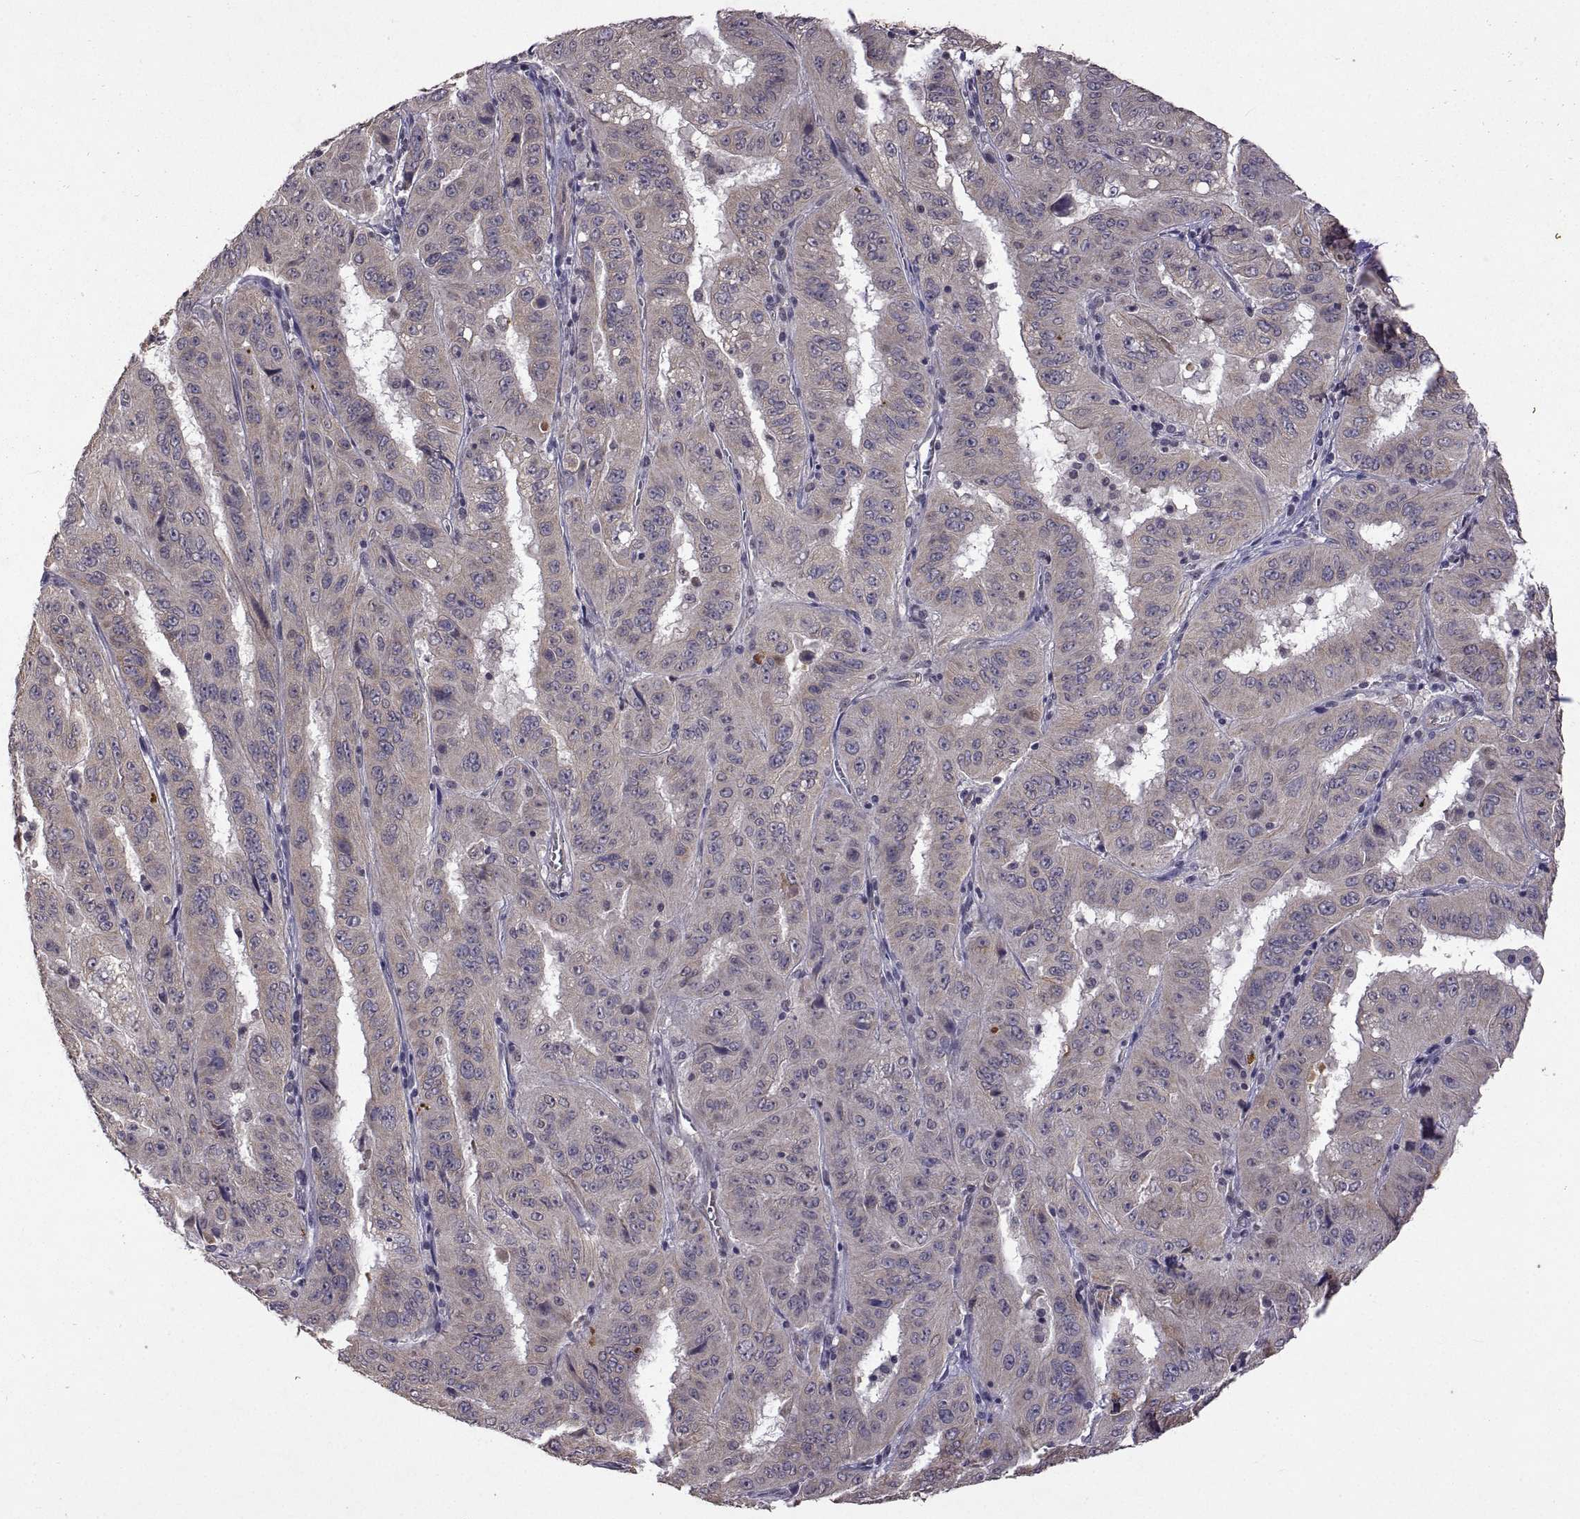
{"staining": {"intensity": "negative", "quantity": "none", "location": "none"}, "tissue": "pancreatic cancer", "cell_type": "Tumor cells", "image_type": "cancer", "snomed": [{"axis": "morphology", "description": "Adenocarcinoma, NOS"}, {"axis": "topography", "description": "Pancreas"}], "caption": "The image shows no significant positivity in tumor cells of pancreatic adenocarcinoma.", "gene": "LAMA1", "patient": {"sex": "male", "age": 63}}